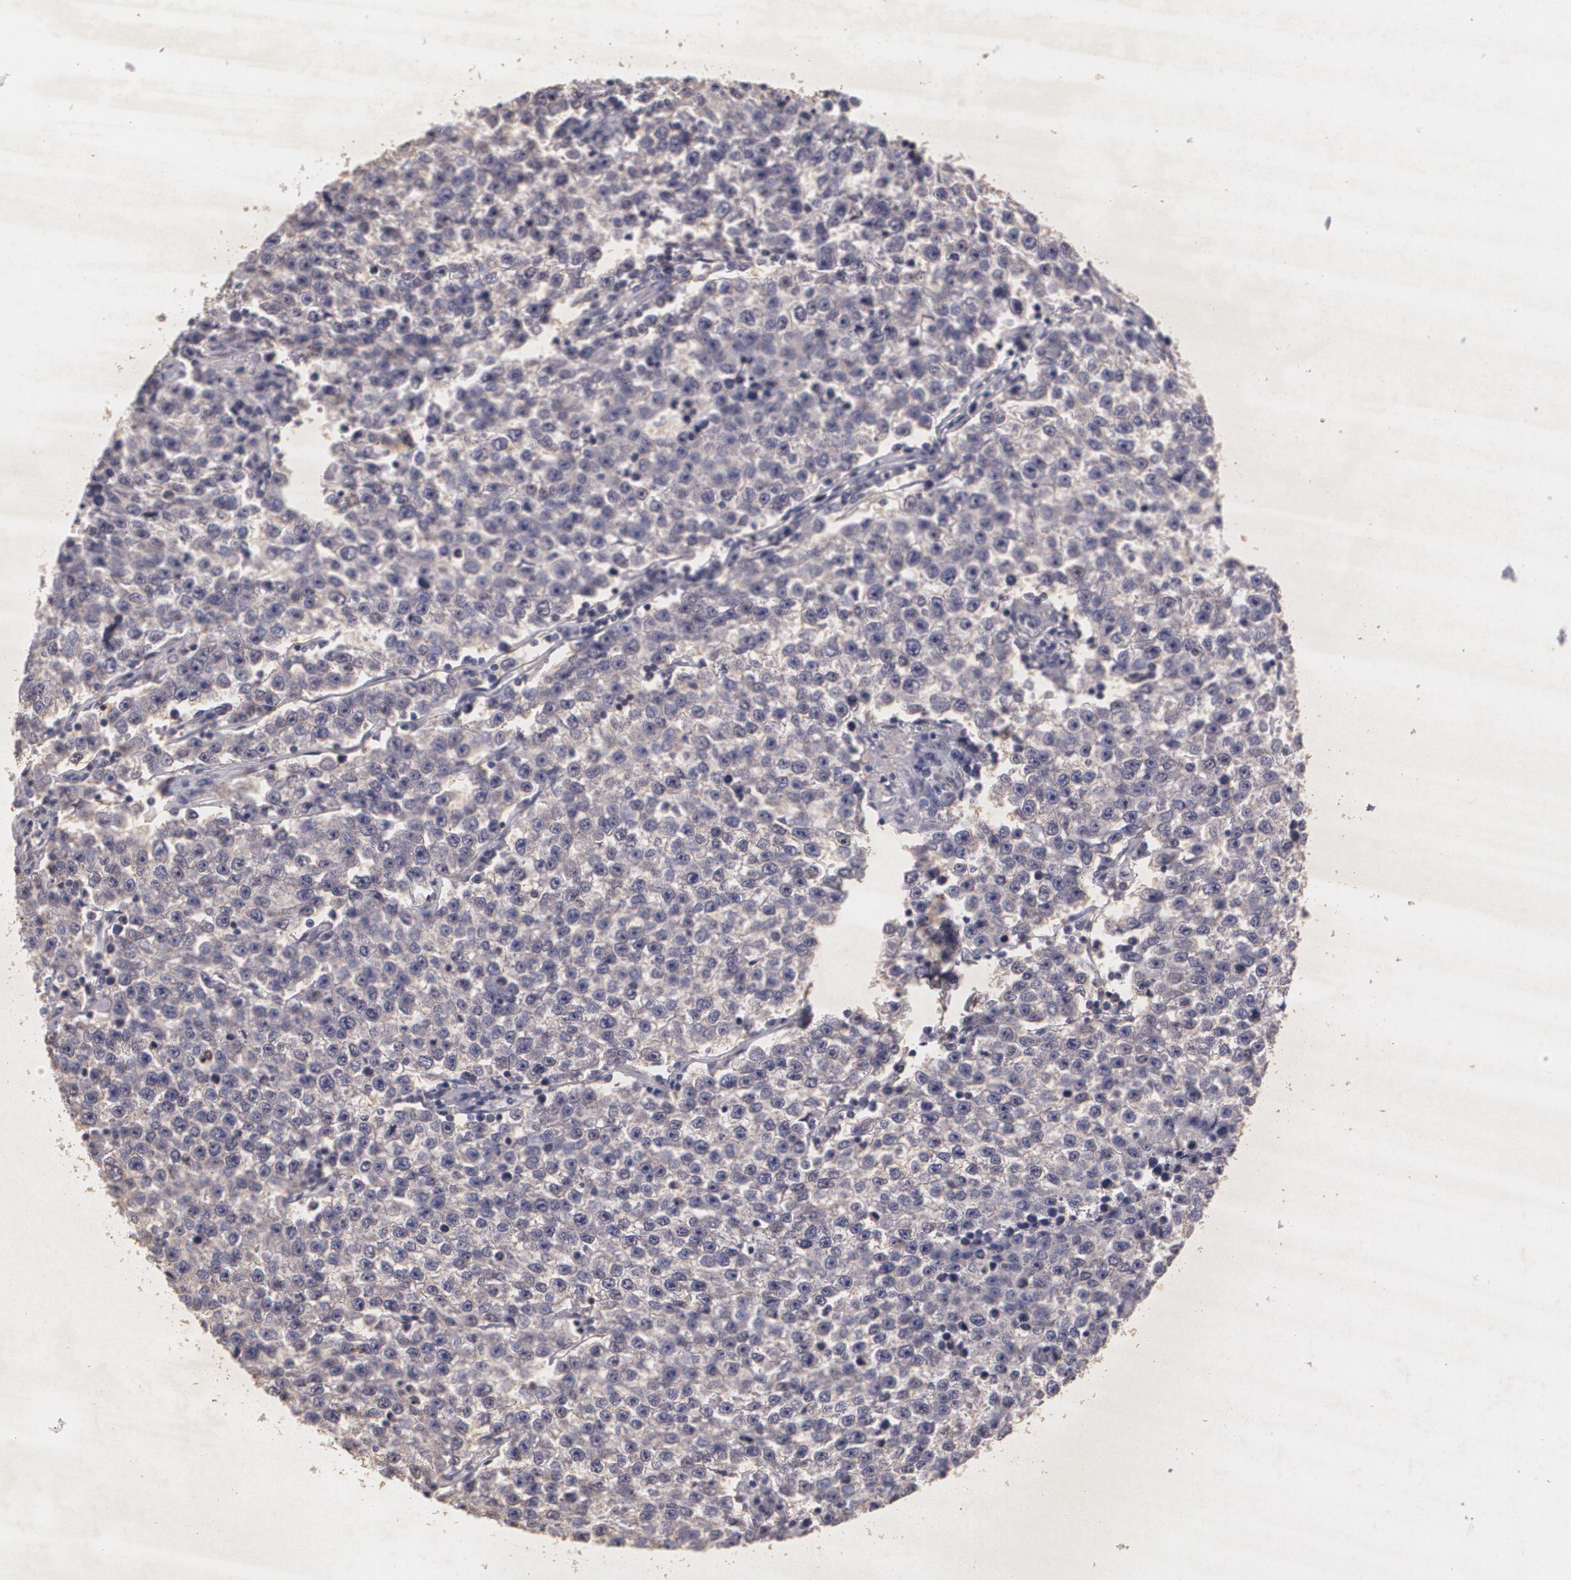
{"staining": {"intensity": "negative", "quantity": "none", "location": "none"}, "tissue": "testis cancer", "cell_type": "Tumor cells", "image_type": "cancer", "snomed": [{"axis": "morphology", "description": "Seminoma, NOS"}, {"axis": "topography", "description": "Testis"}], "caption": "A histopathology image of testis cancer stained for a protein demonstrates no brown staining in tumor cells.", "gene": "KCNA4", "patient": {"sex": "male", "age": 36}}